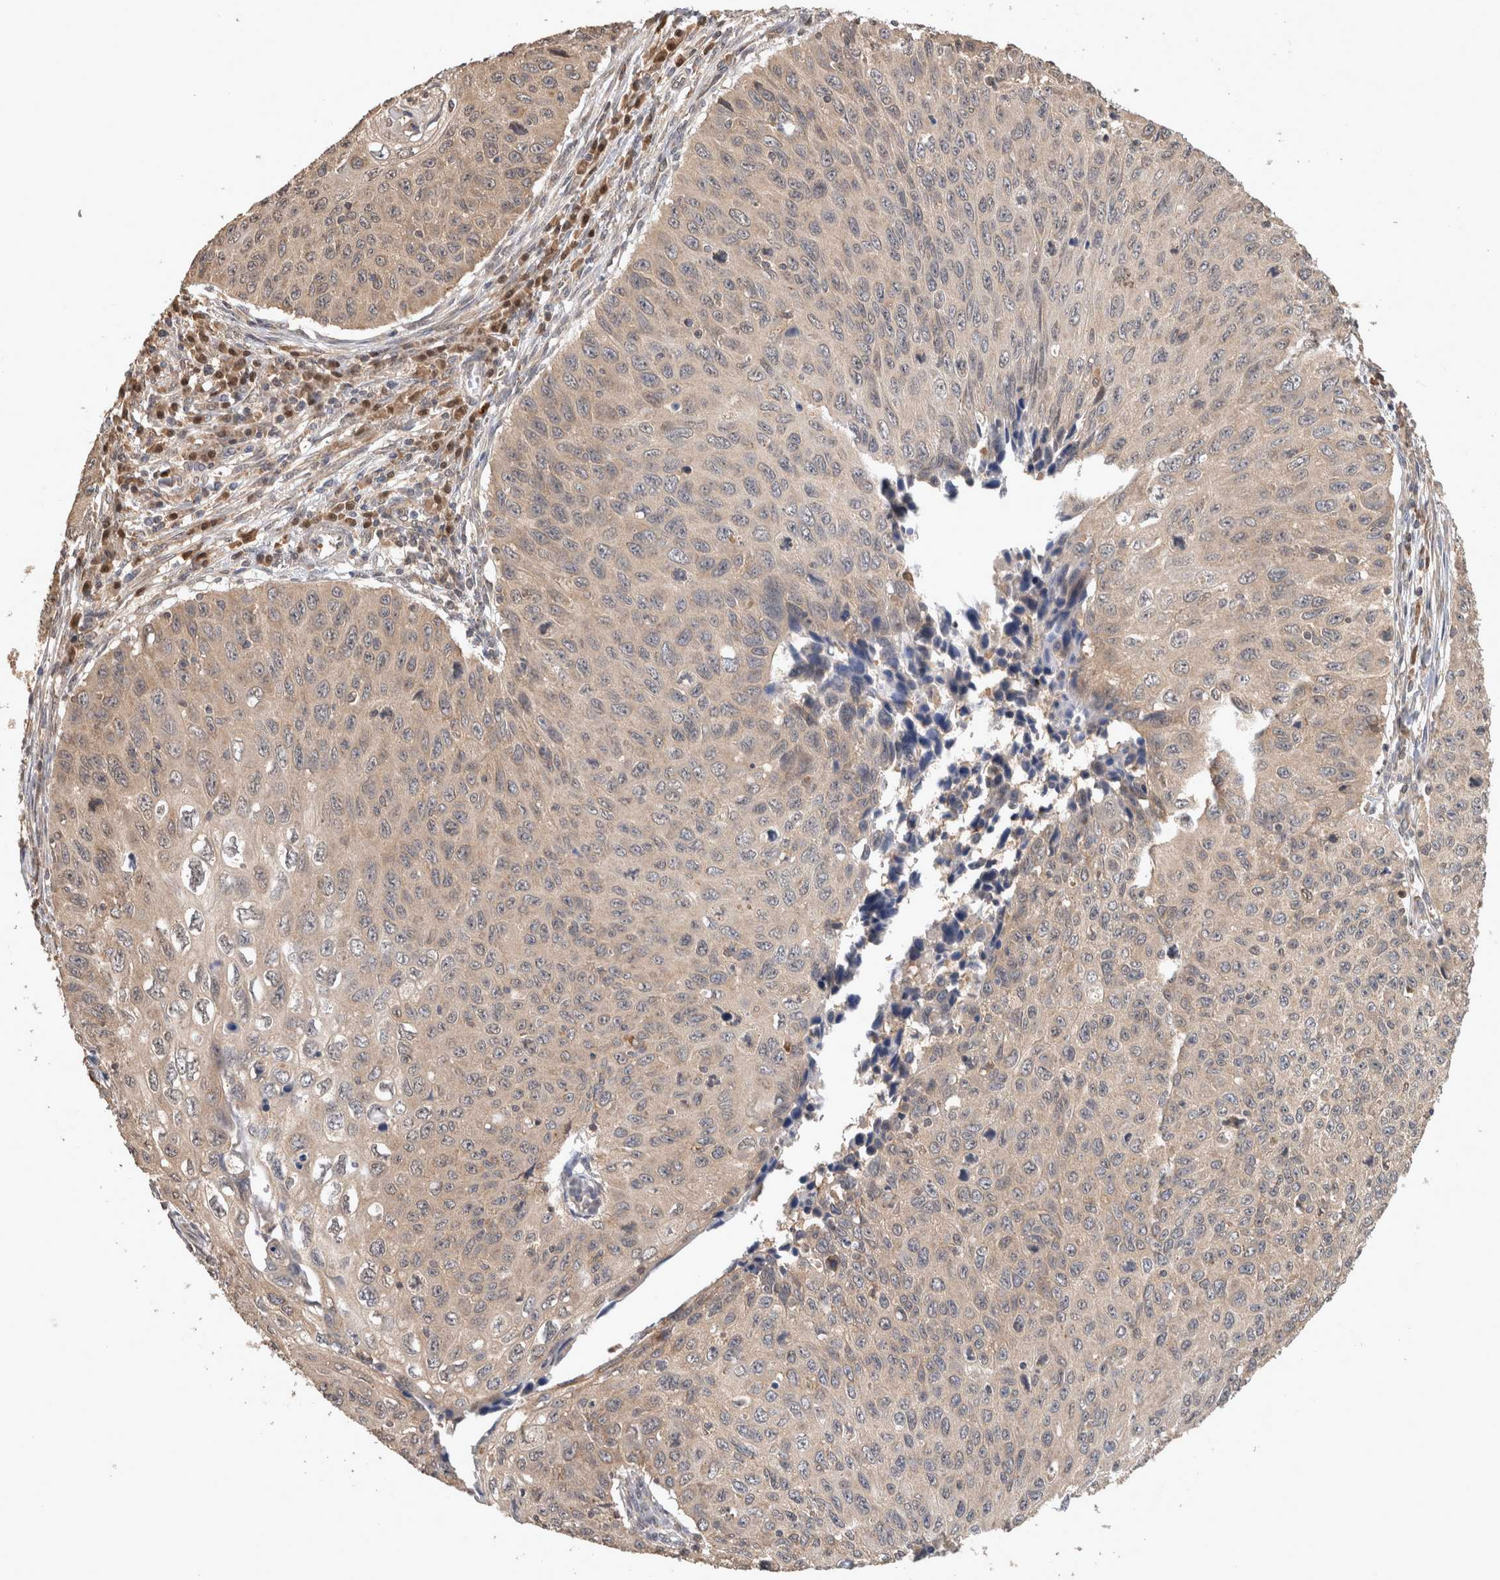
{"staining": {"intensity": "weak", "quantity": "25%-75%", "location": "cytoplasmic/membranous"}, "tissue": "cervical cancer", "cell_type": "Tumor cells", "image_type": "cancer", "snomed": [{"axis": "morphology", "description": "Squamous cell carcinoma, NOS"}, {"axis": "topography", "description": "Cervix"}], "caption": "Cervical cancer was stained to show a protein in brown. There is low levels of weak cytoplasmic/membranous expression in approximately 25%-75% of tumor cells.", "gene": "OTUD7B", "patient": {"sex": "female", "age": 53}}